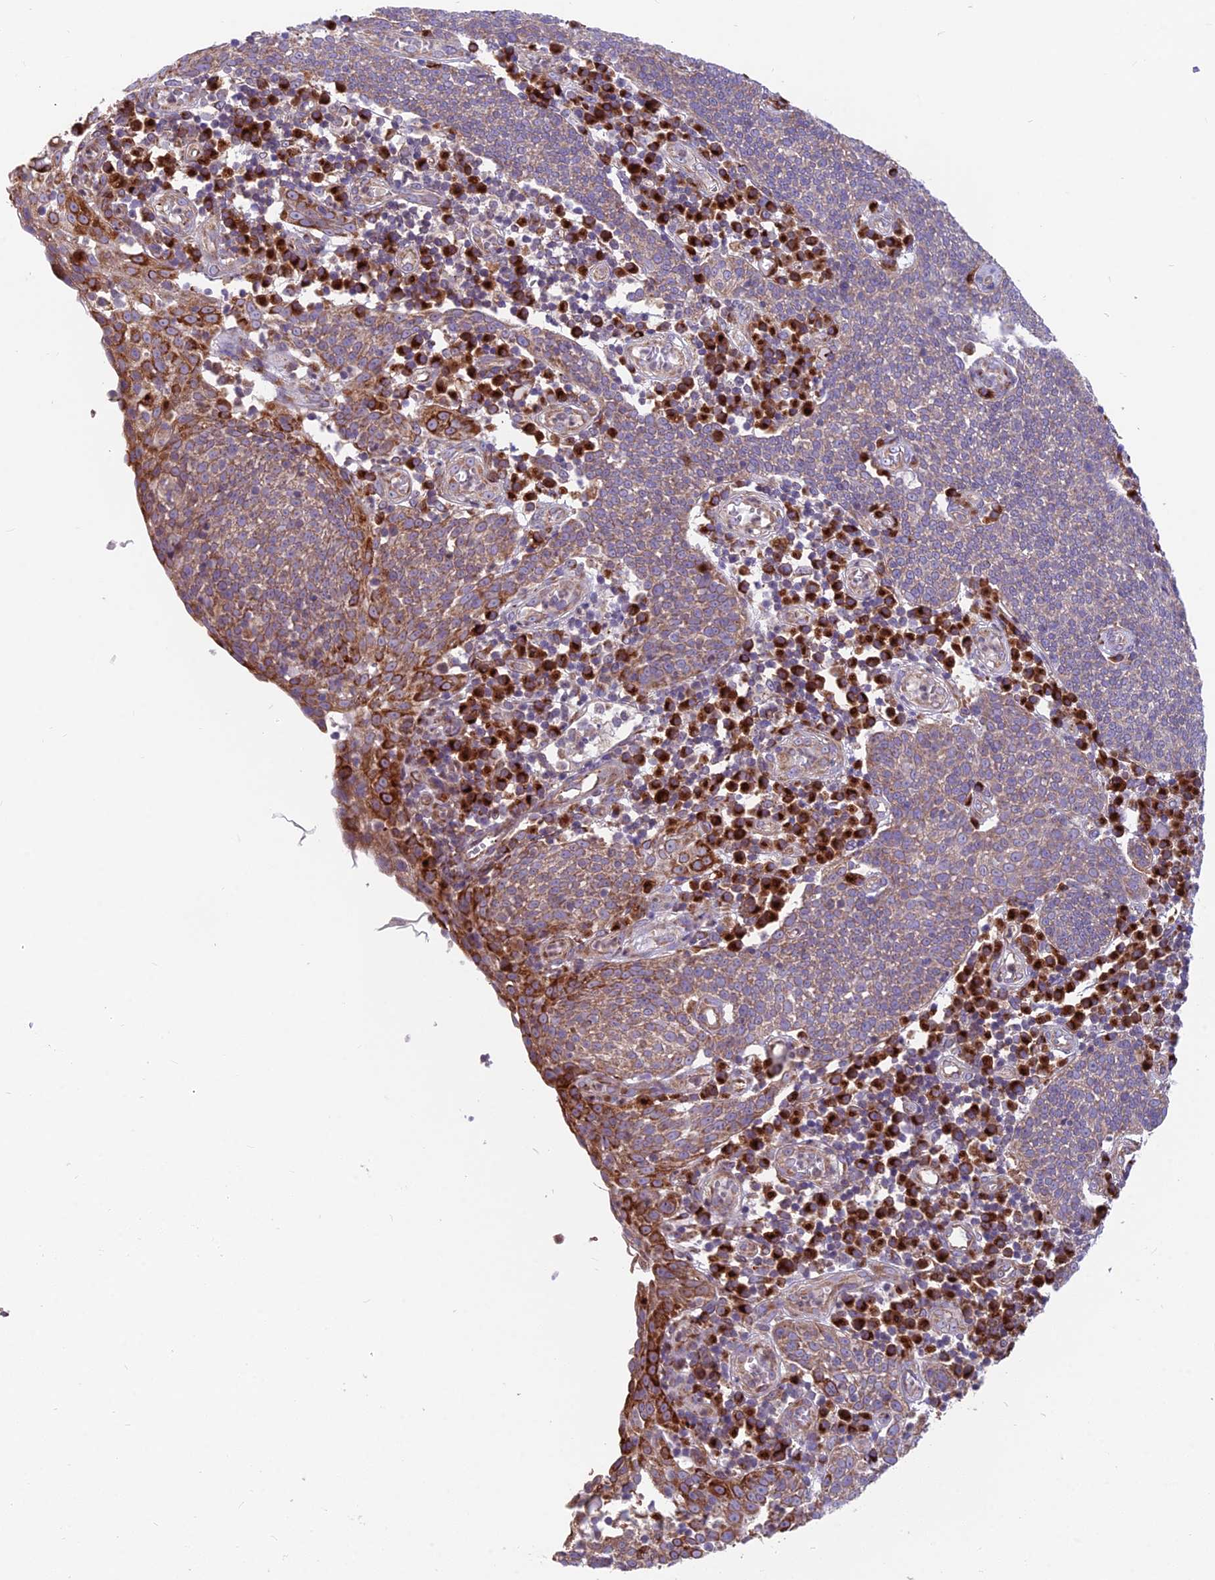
{"staining": {"intensity": "weak", "quantity": "25%-75%", "location": "cytoplasmic/membranous"}, "tissue": "cervical cancer", "cell_type": "Tumor cells", "image_type": "cancer", "snomed": [{"axis": "morphology", "description": "Squamous cell carcinoma, NOS"}, {"axis": "topography", "description": "Cervix"}], "caption": "The photomicrograph exhibits staining of squamous cell carcinoma (cervical), revealing weak cytoplasmic/membranous protein expression (brown color) within tumor cells.", "gene": "TBC1D20", "patient": {"sex": "female", "age": 34}}